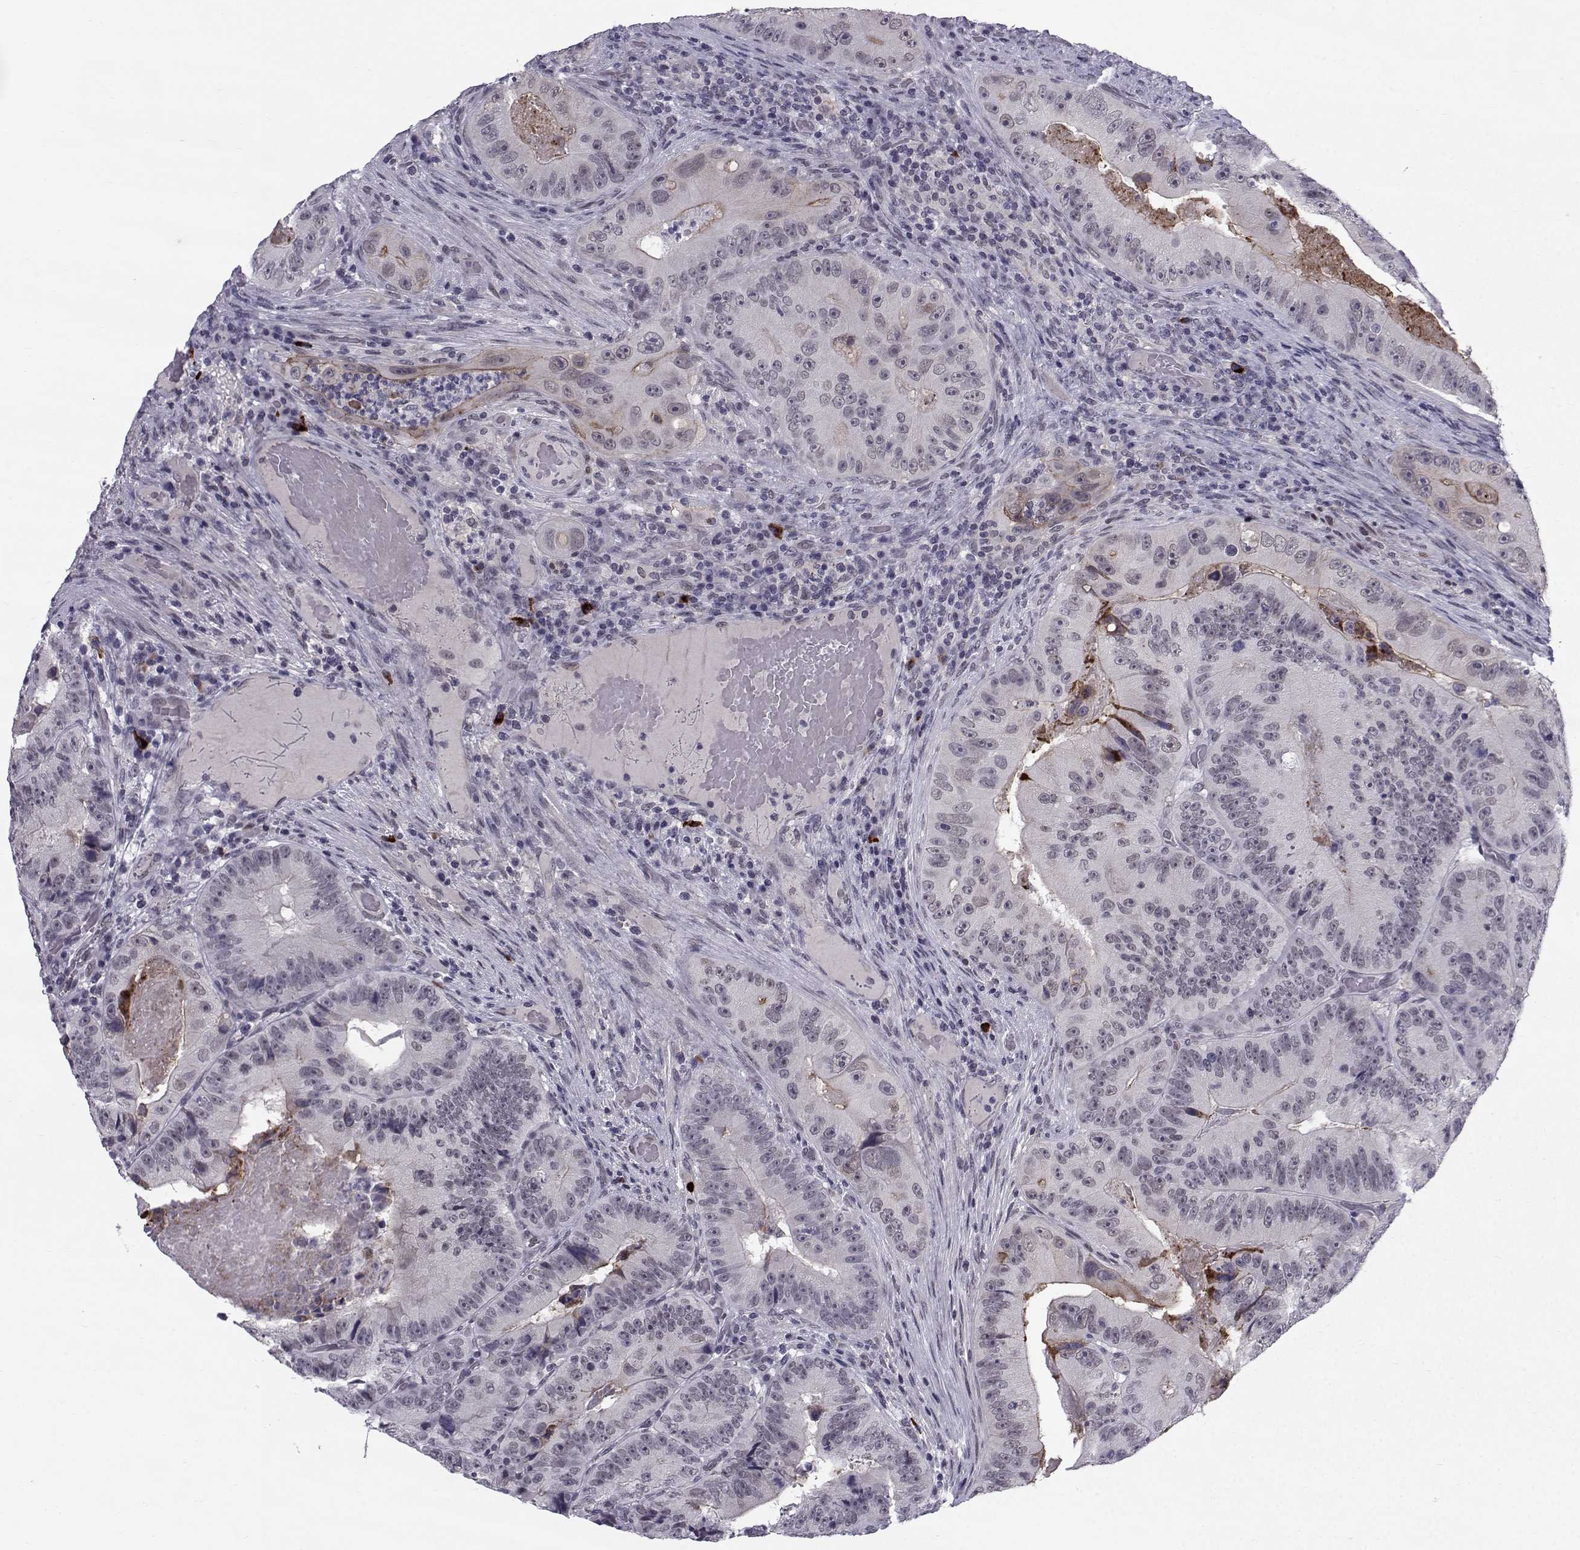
{"staining": {"intensity": "negative", "quantity": "none", "location": "none"}, "tissue": "colorectal cancer", "cell_type": "Tumor cells", "image_type": "cancer", "snomed": [{"axis": "morphology", "description": "Adenocarcinoma, NOS"}, {"axis": "topography", "description": "Colon"}], "caption": "Tumor cells are negative for brown protein staining in adenocarcinoma (colorectal).", "gene": "RBM24", "patient": {"sex": "female", "age": 86}}